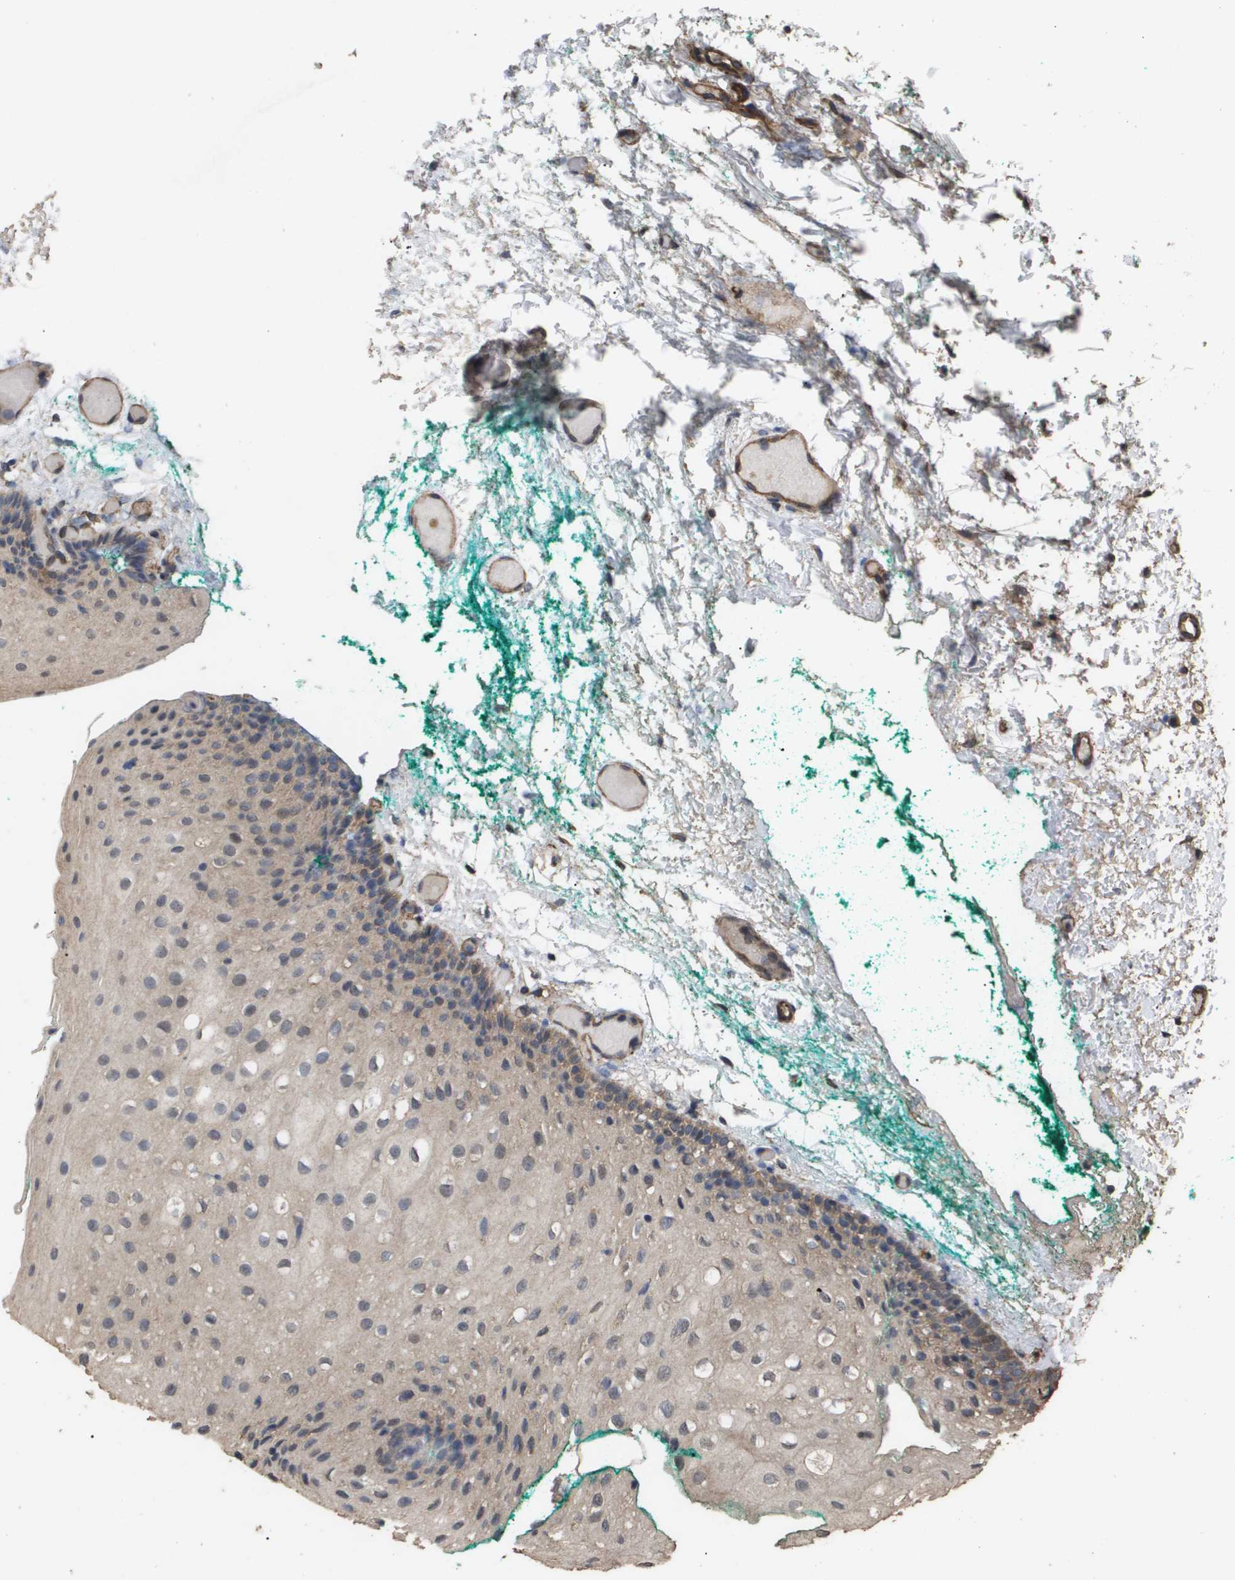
{"staining": {"intensity": "moderate", "quantity": ">75%", "location": "cytoplasmic/membranous"}, "tissue": "oral mucosa", "cell_type": "Squamous epithelial cells", "image_type": "normal", "snomed": [{"axis": "morphology", "description": "Normal tissue, NOS"}, {"axis": "morphology", "description": "Squamous cell carcinoma, NOS"}, {"axis": "topography", "description": "Oral tissue"}, {"axis": "topography", "description": "Salivary gland"}, {"axis": "topography", "description": "Head-Neck"}], "caption": "Oral mucosa stained with a protein marker shows moderate staining in squamous epithelial cells.", "gene": "CUL5", "patient": {"sex": "female", "age": 62}}